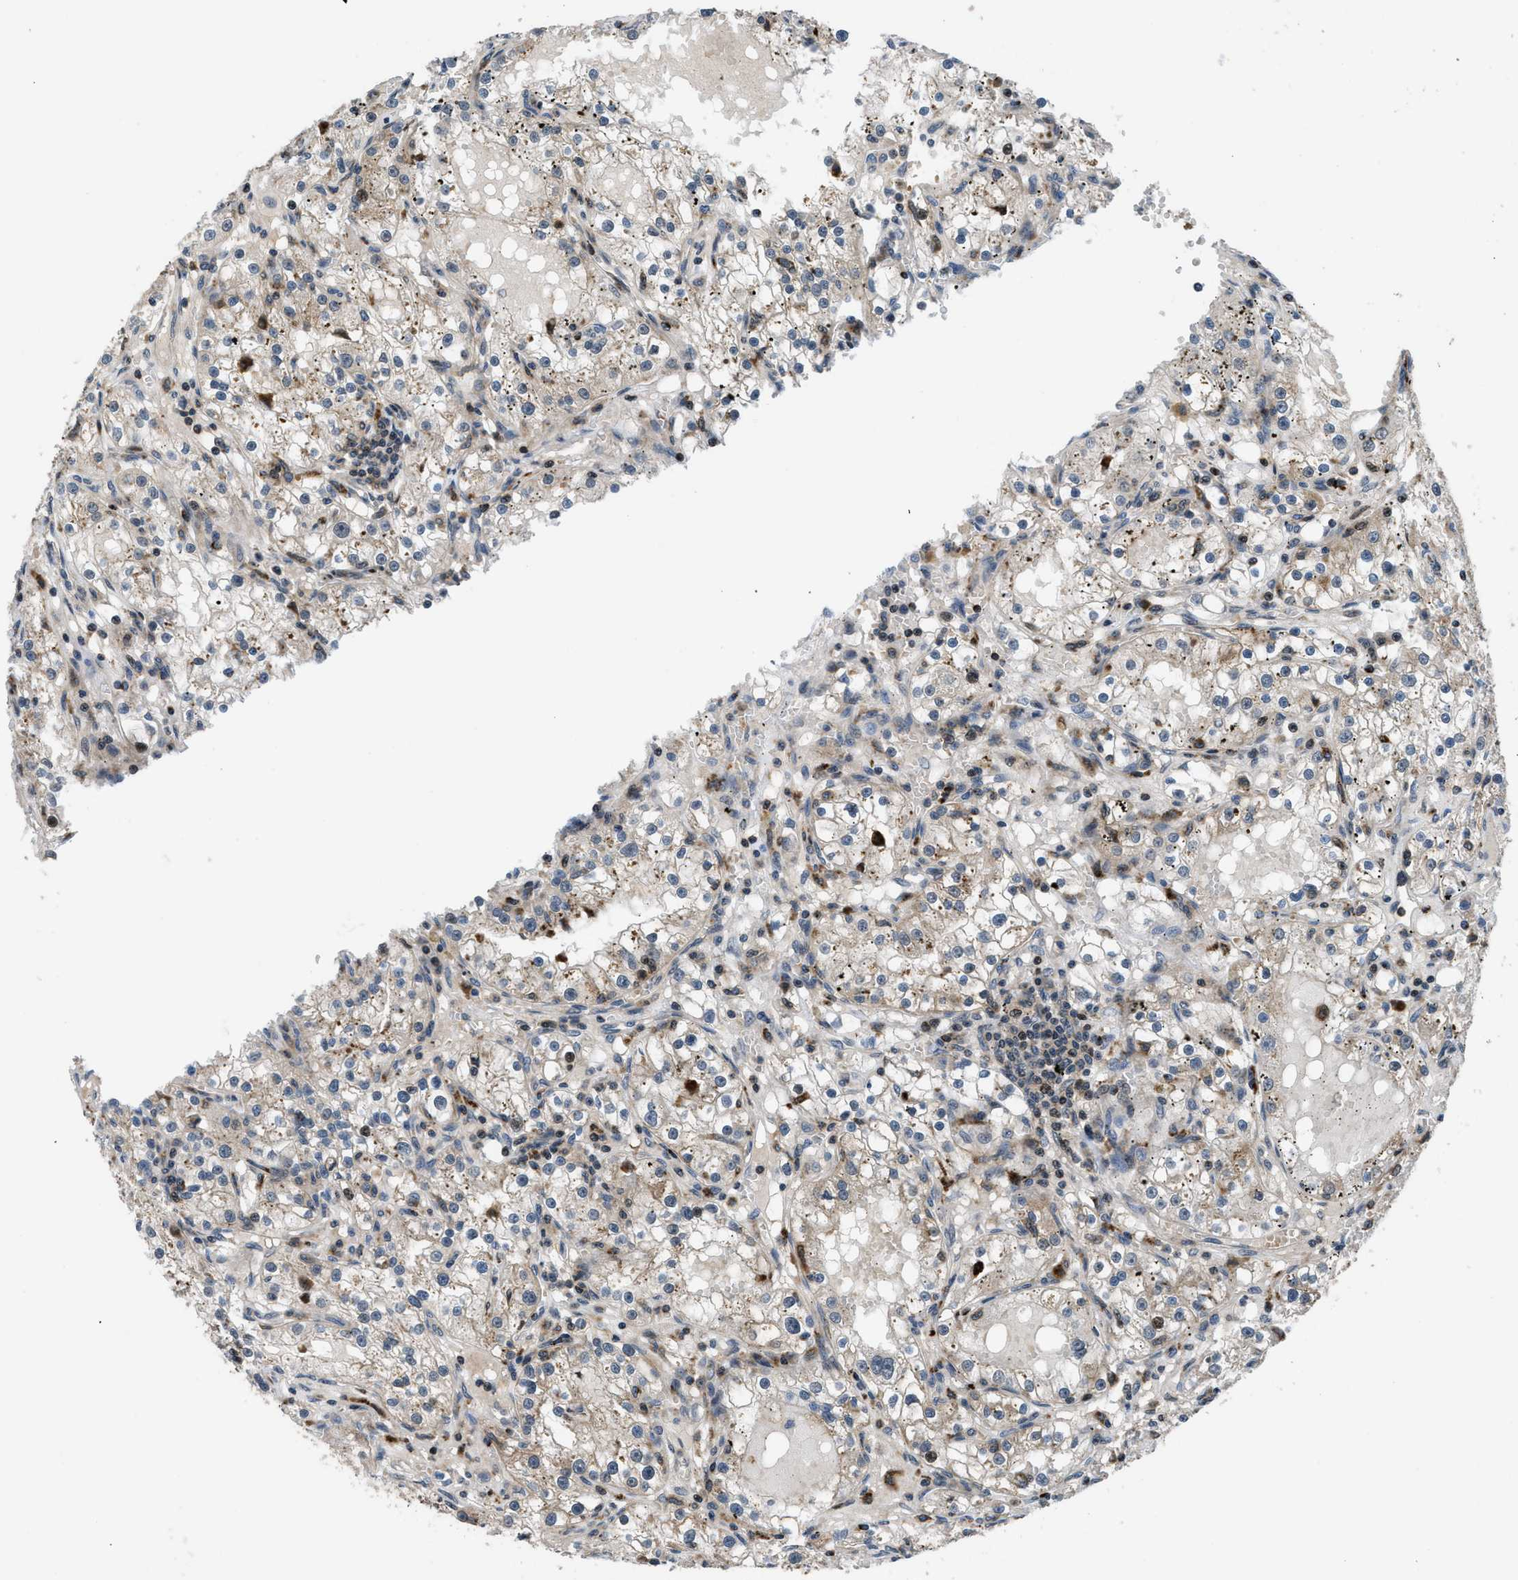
{"staining": {"intensity": "negative", "quantity": "none", "location": "none"}, "tissue": "renal cancer", "cell_type": "Tumor cells", "image_type": "cancer", "snomed": [{"axis": "morphology", "description": "Adenocarcinoma, NOS"}, {"axis": "topography", "description": "Kidney"}], "caption": "DAB (3,3'-diaminobenzidine) immunohistochemical staining of adenocarcinoma (renal) demonstrates no significant positivity in tumor cells. Brightfield microscopy of IHC stained with DAB (brown) and hematoxylin (blue), captured at high magnification.", "gene": "CTBS", "patient": {"sex": "male", "age": 56}}